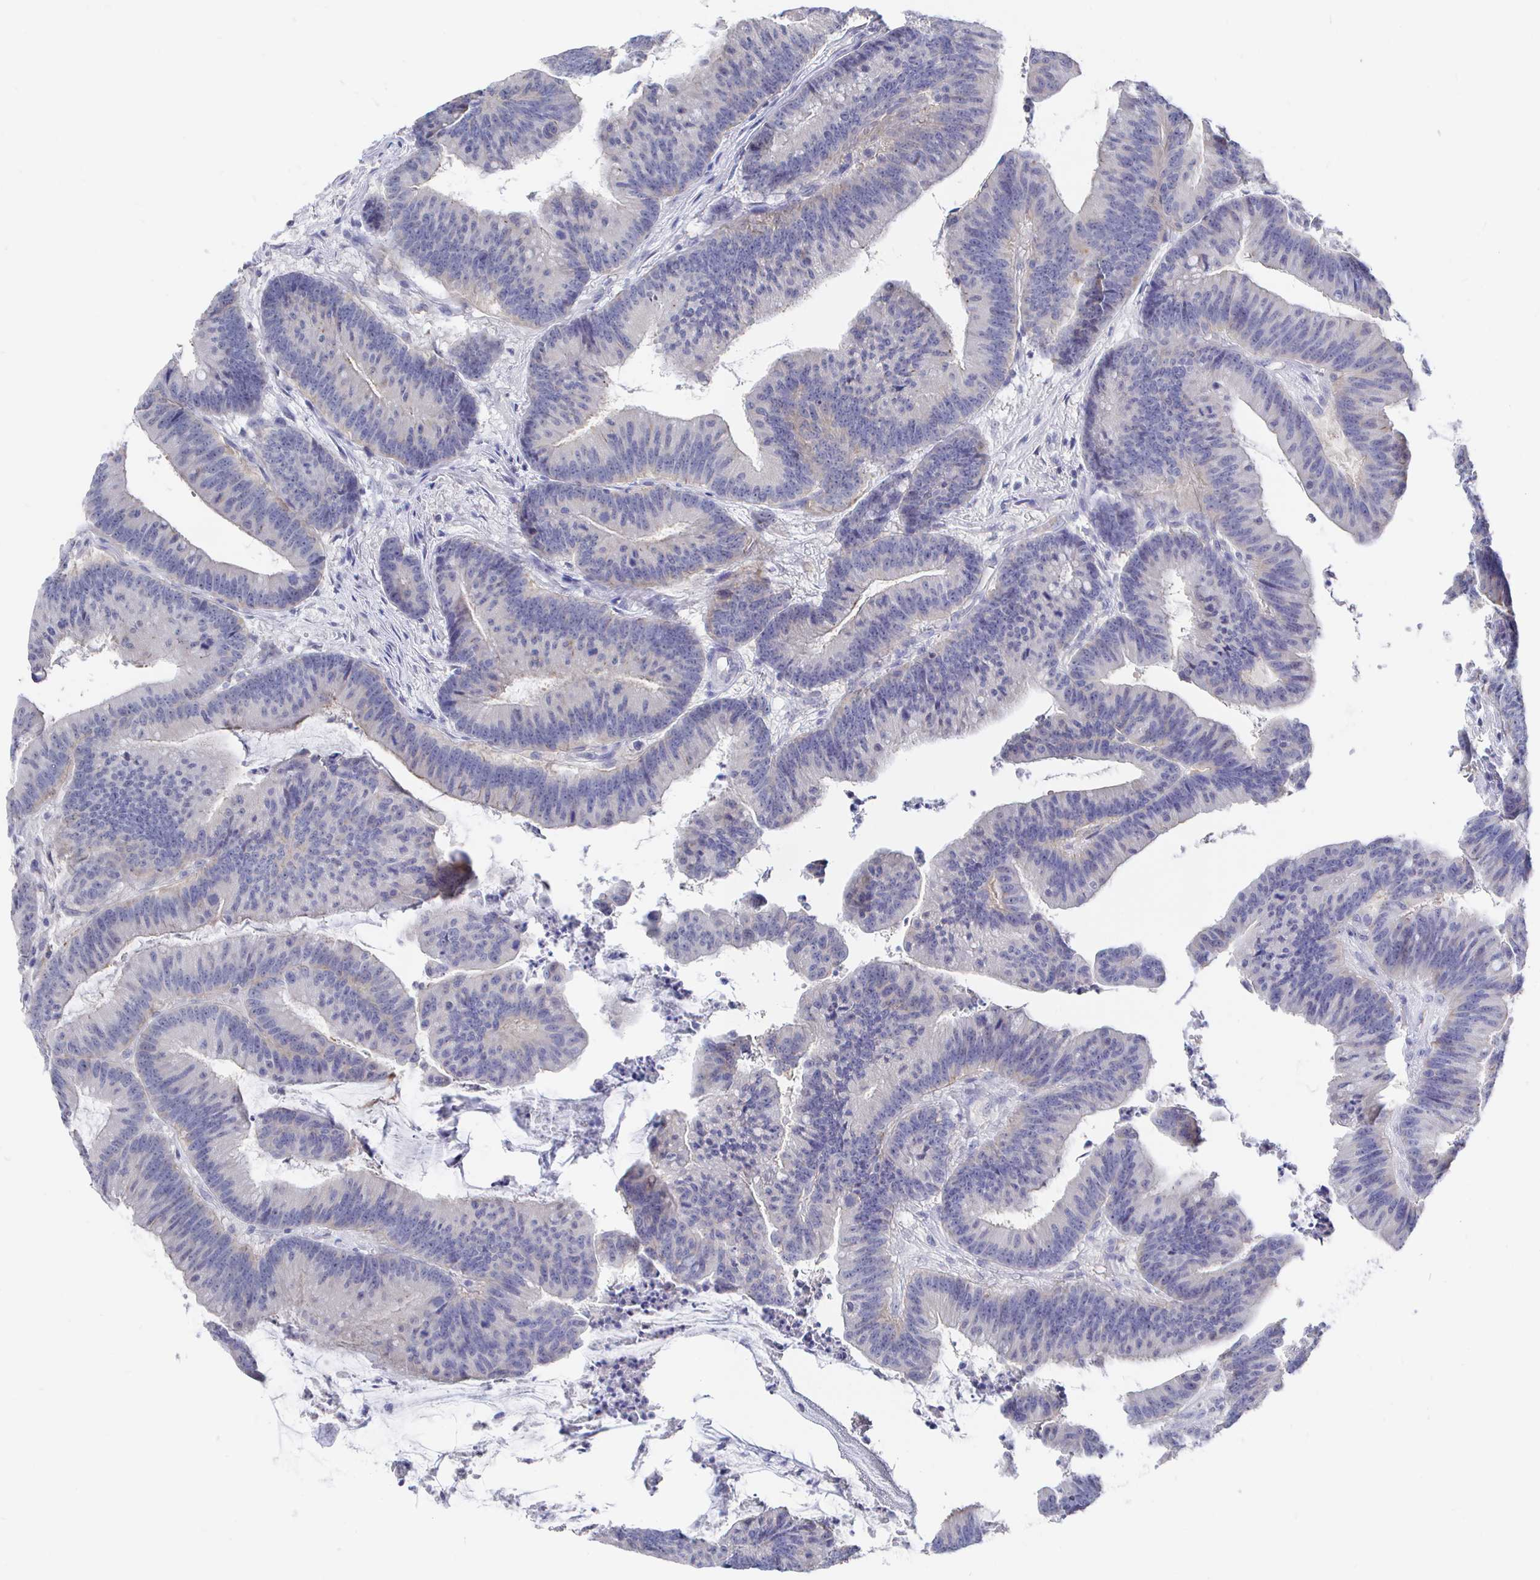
{"staining": {"intensity": "negative", "quantity": "none", "location": "none"}, "tissue": "colorectal cancer", "cell_type": "Tumor cells", "image_type": "cancer", "snomed": [{"axis": "morphology", "description": "Adenocarcinoma, NOS"}, {"axis": "topography", "description": "Colon"}], "caption": "A high-resolution micrograph shows IHC staining of colorectal cancer, which reveals no significant expression in tumor cells.", "gene": "LRRC23", "patient": {"sex": "female", "age": 78}}